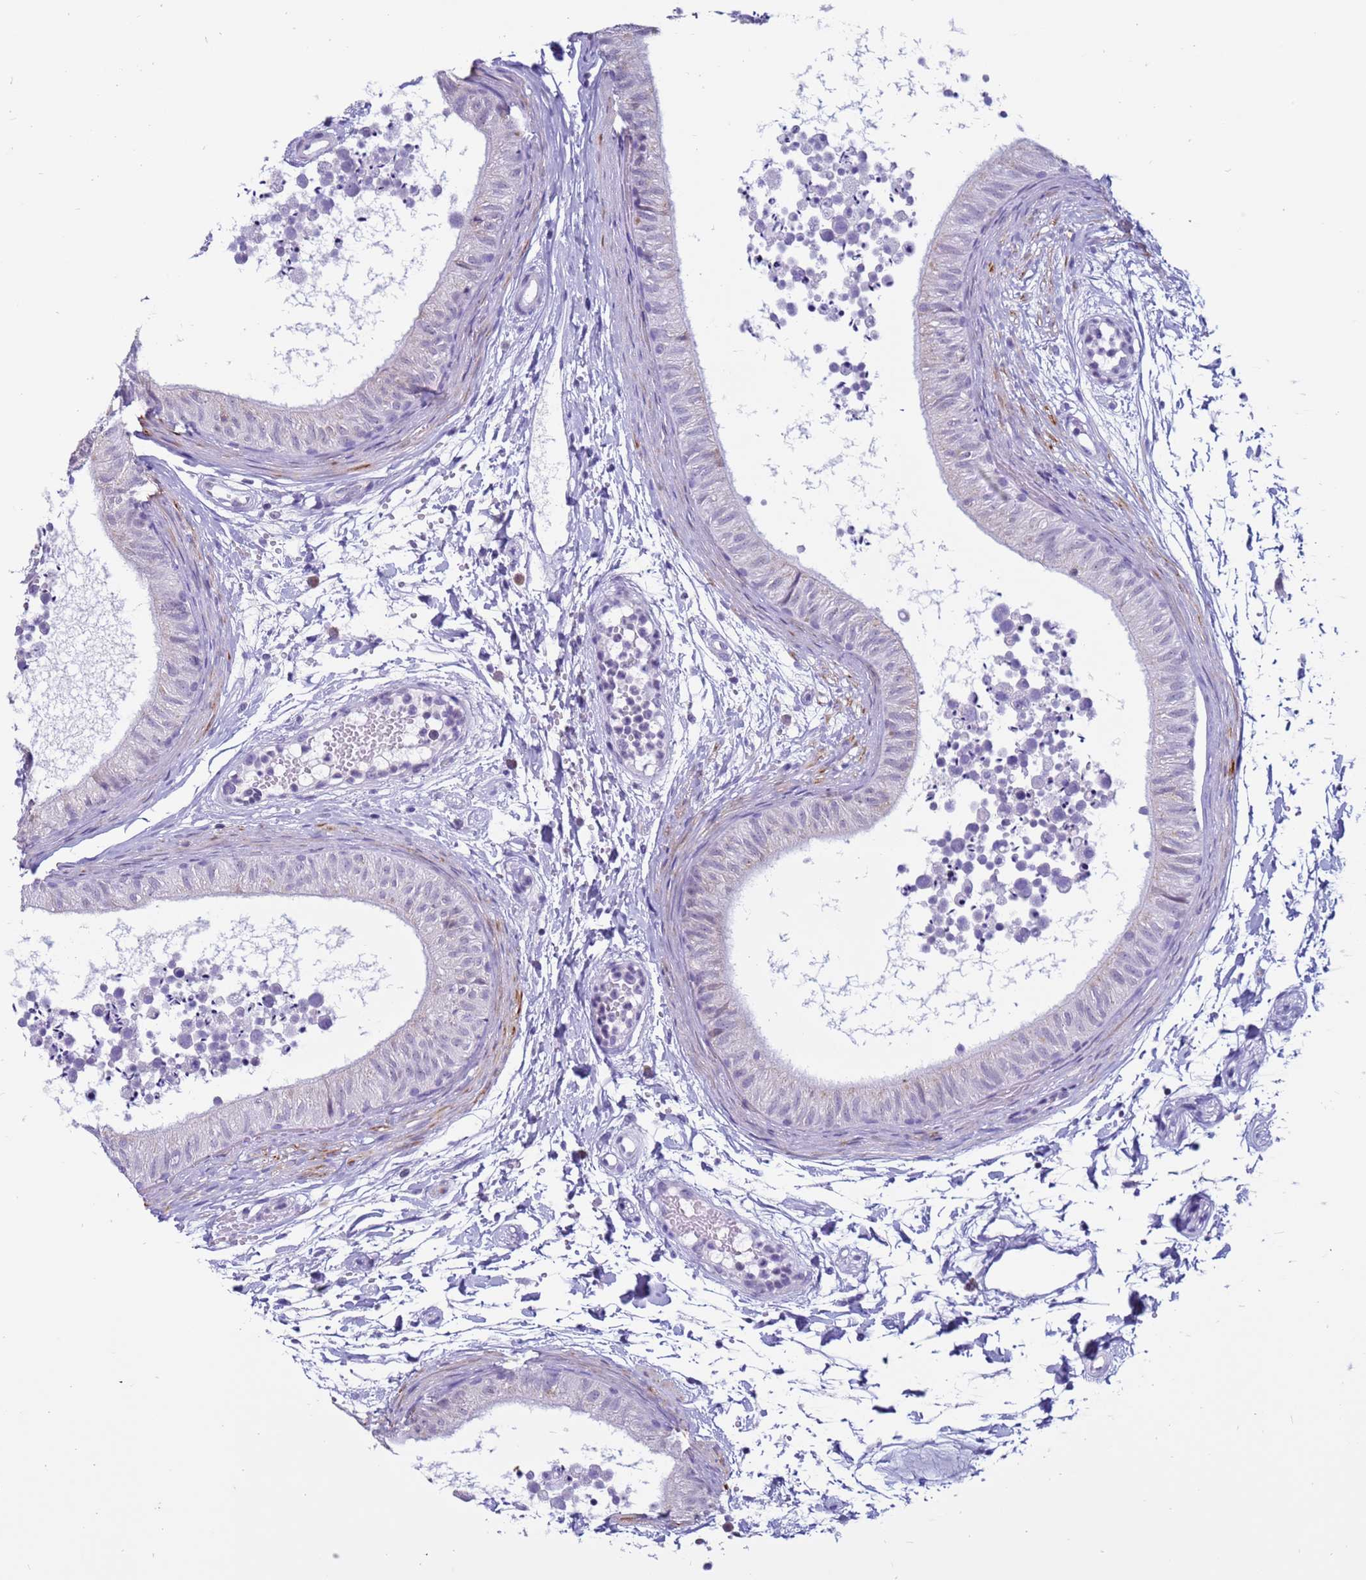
{"staining": {"intensity": "negative", "quantity": "none", "location": "none"}, "tissue": "epididymis", "cell_type": "Glandular cells", "image_type": "normal", "snomed": [{"axis": "morphology", "description": "Normal tissue, NOS"}, {"axis": "topography", "description": "Epididymis"}], "caption": "Immunohistochemistry (IHC) micrograph of benign epididymis: epididymis stained with DAB (3,3'-diaminobenzidine) displays no significant protein expression in glandular cells.", "gene": "CDK2AP2", "patient": {"sex": "male", "age": 15}}